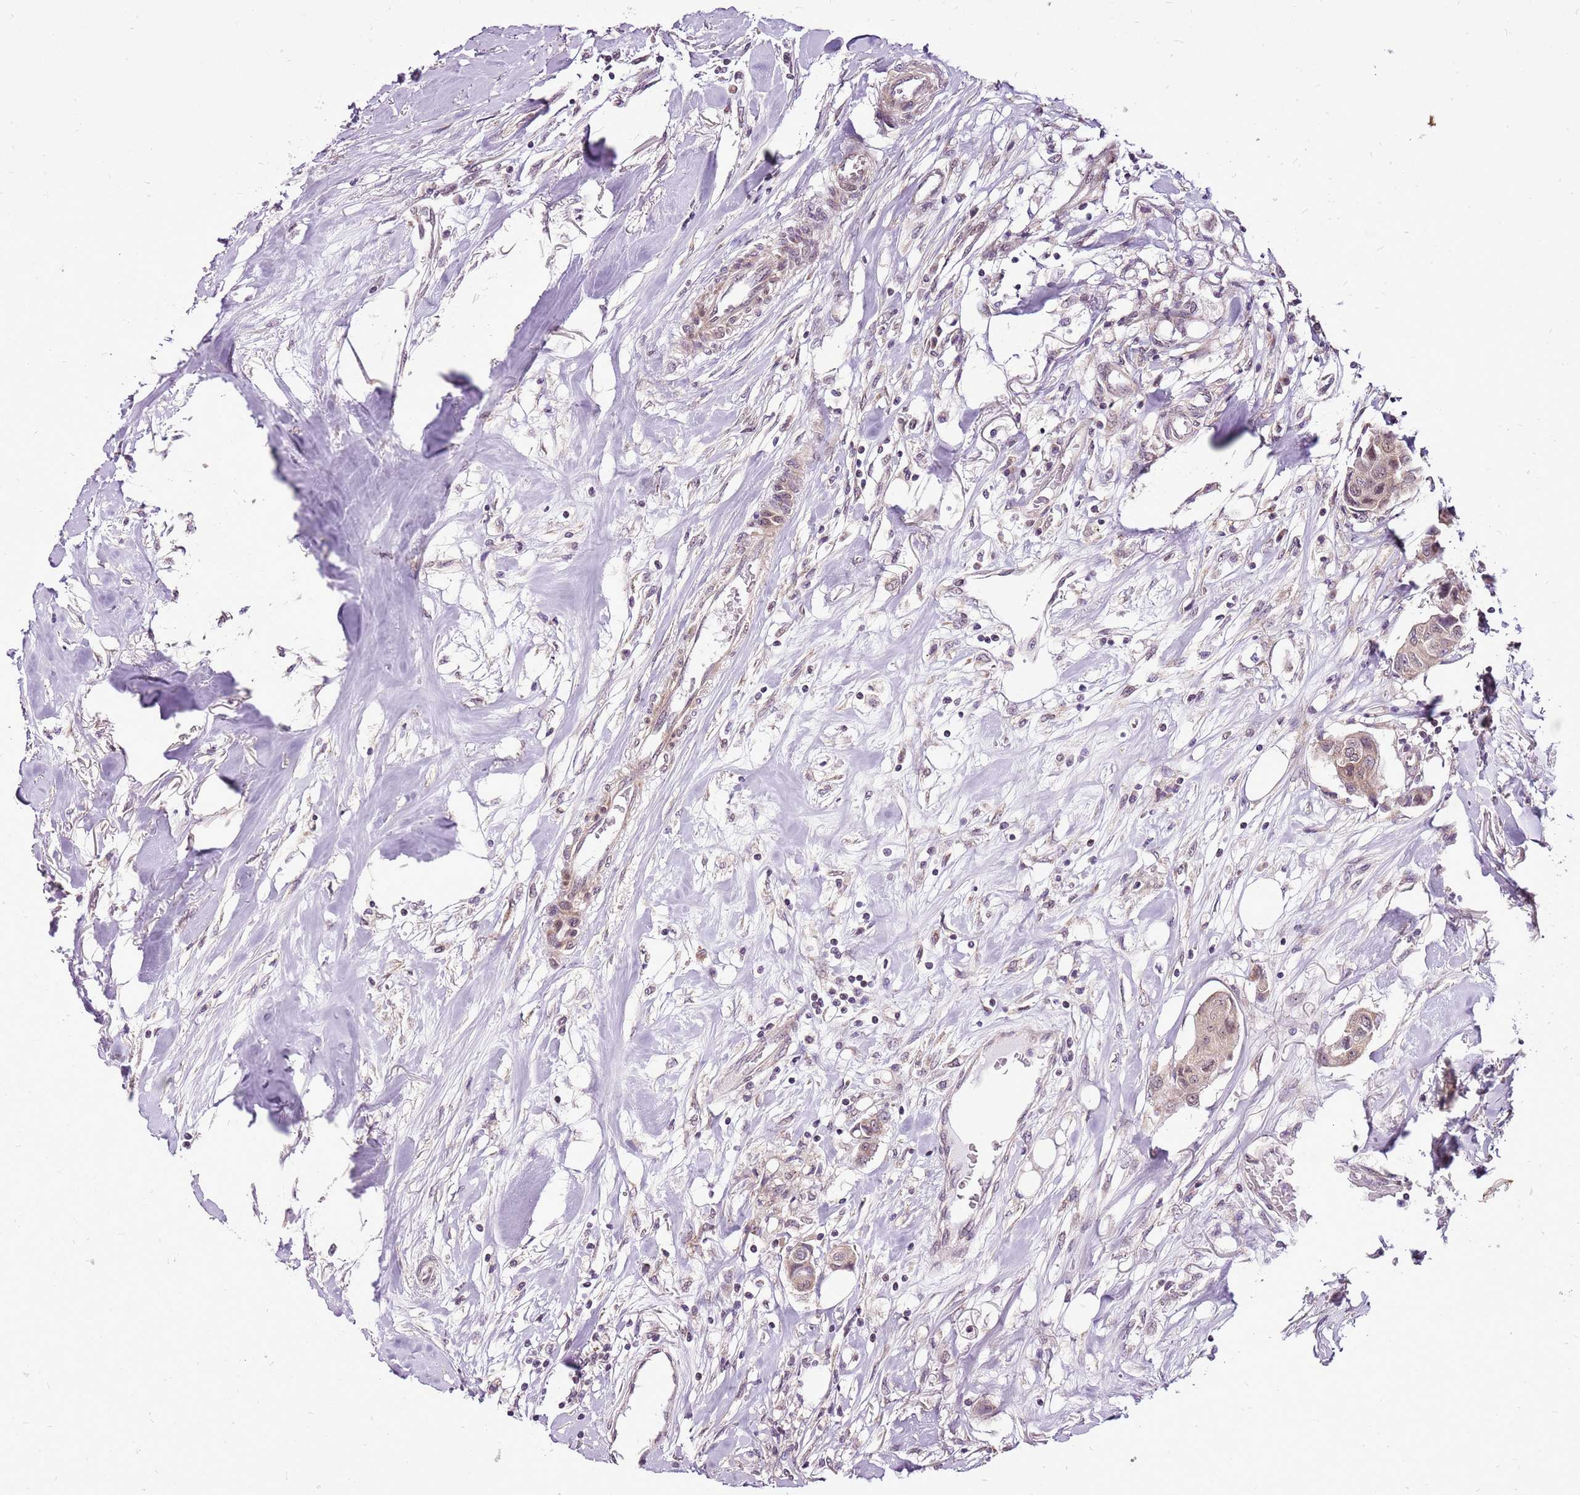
{"staining": {"intensity": "weak", "quantity": "25%-75%", "location": "nuclear"}, "tissue": "breast cancer", "cell_type": "Tumor cells", "image_type": "cancer", "snomed": [{"axis": "morphology", "description": "Duct carcinoma"}, {"axis": "topography", "description": "Breast"}], "caption": "Approximately 25%-75% of tumor cells in breast cancer (infiltrating ductal carcinoma) display weak nuclear protein staining as visualized by brown immunohistochemical staining.", "gene": "CCDC166", "patient": {"sex": "female", "age": 80}}